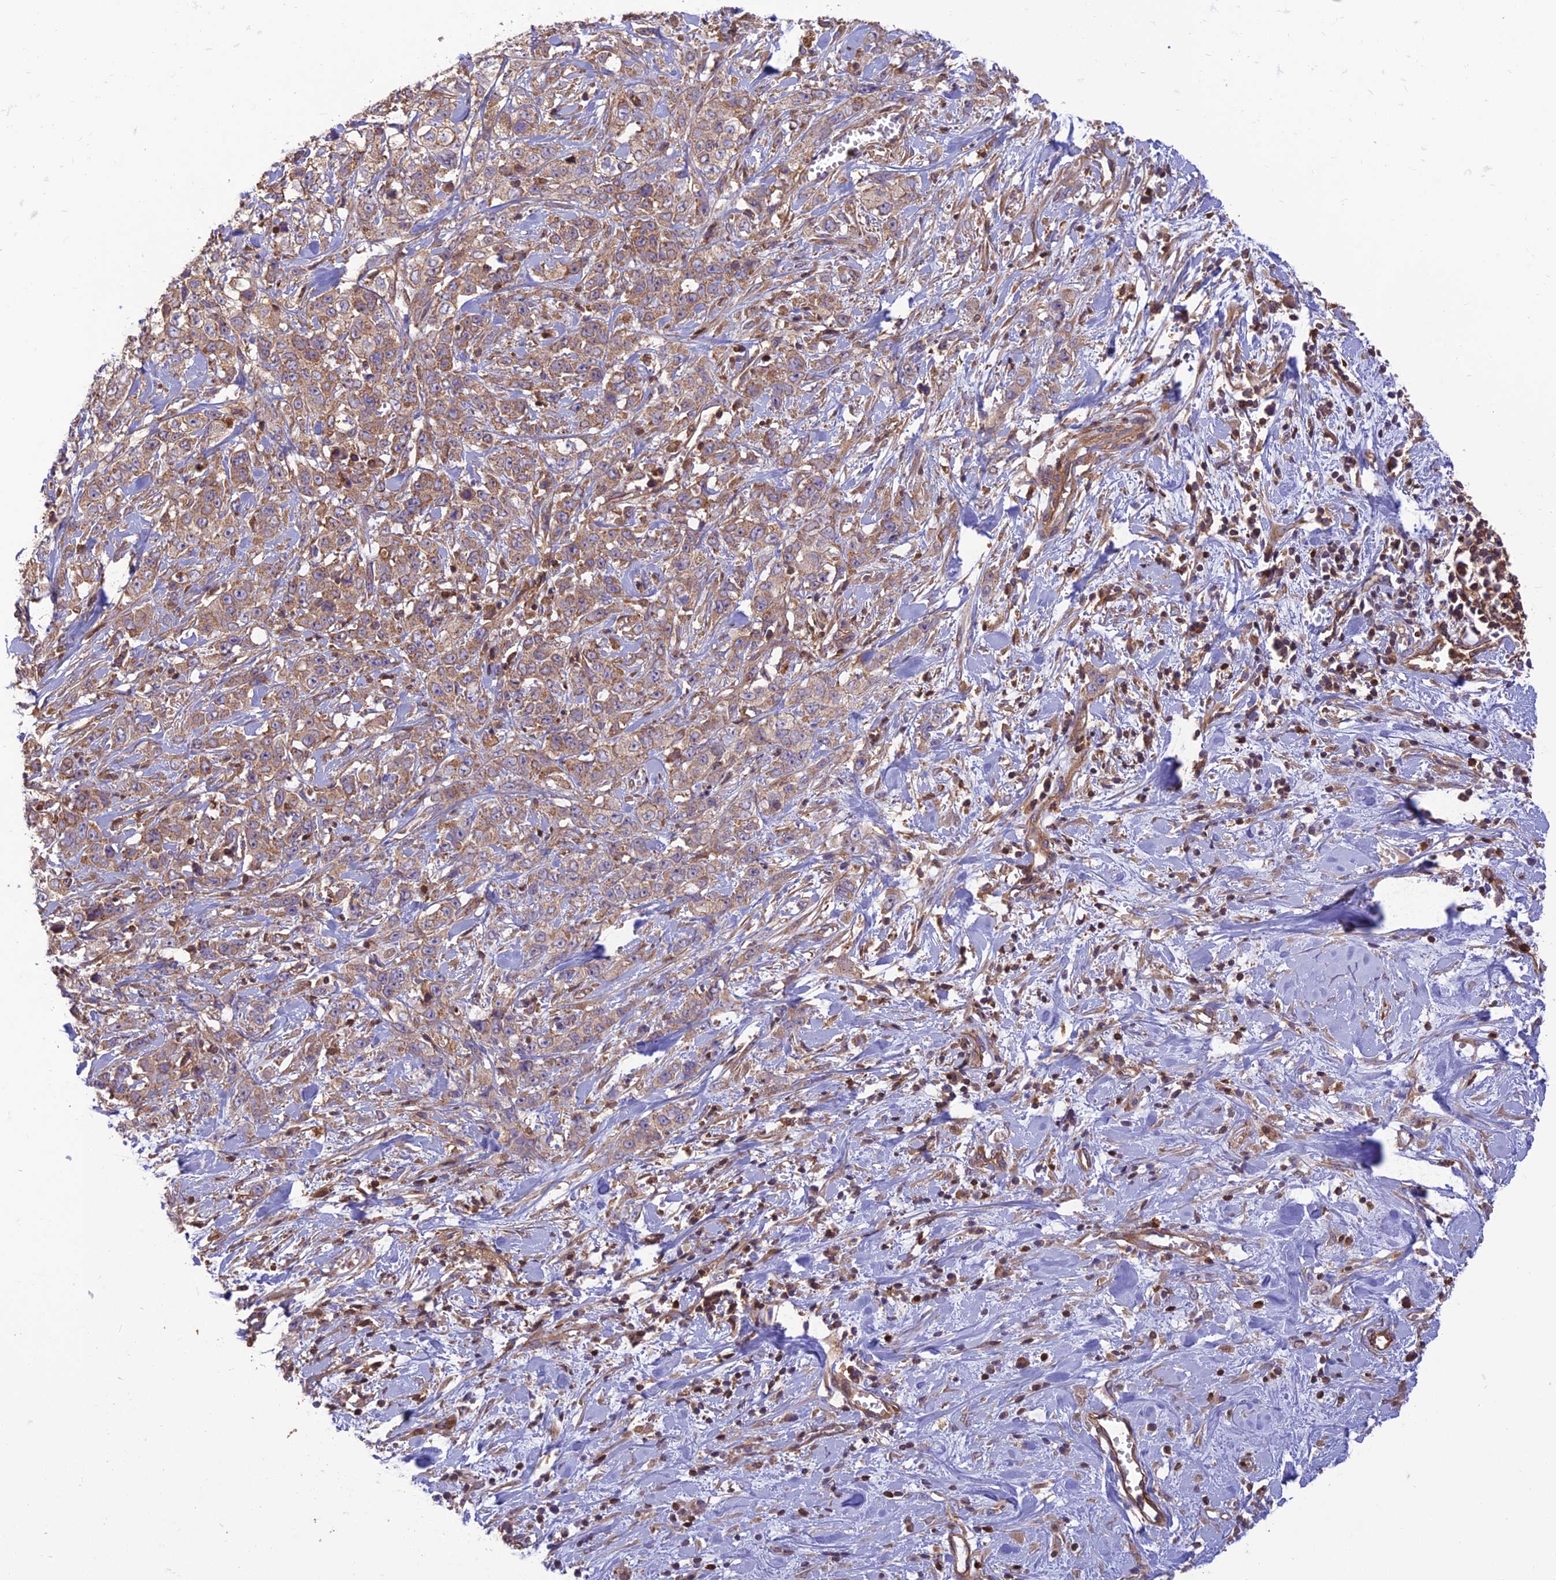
{"staining": {"intensity": "moderate", "quantity": ">75%", "location": "cytoplasmic/membranous"}, "tissue": "stomach cancer", "cell_type": "Tumor cells", "image_type": "cancer", "snomed": [{"axis": "morphology", "description": "Adenocarcinoma, NOS"}, {"axis": "topography", "description": "Stomach, upper"}], "caption": "IHC staining of stomach adenocarcinoma, which reveals medium levels of moderate cytoplasmic/membranous staining in about >75% of tumor cells indicating moderate cytoplasmic/membranous protein positivity. The staining was performed using DAB (brown) for protein detection and nuclei were counterstained in hematoxylin (blue).", "gene": "HPSE2", "patient": {"sex": "male", "age": 62}}